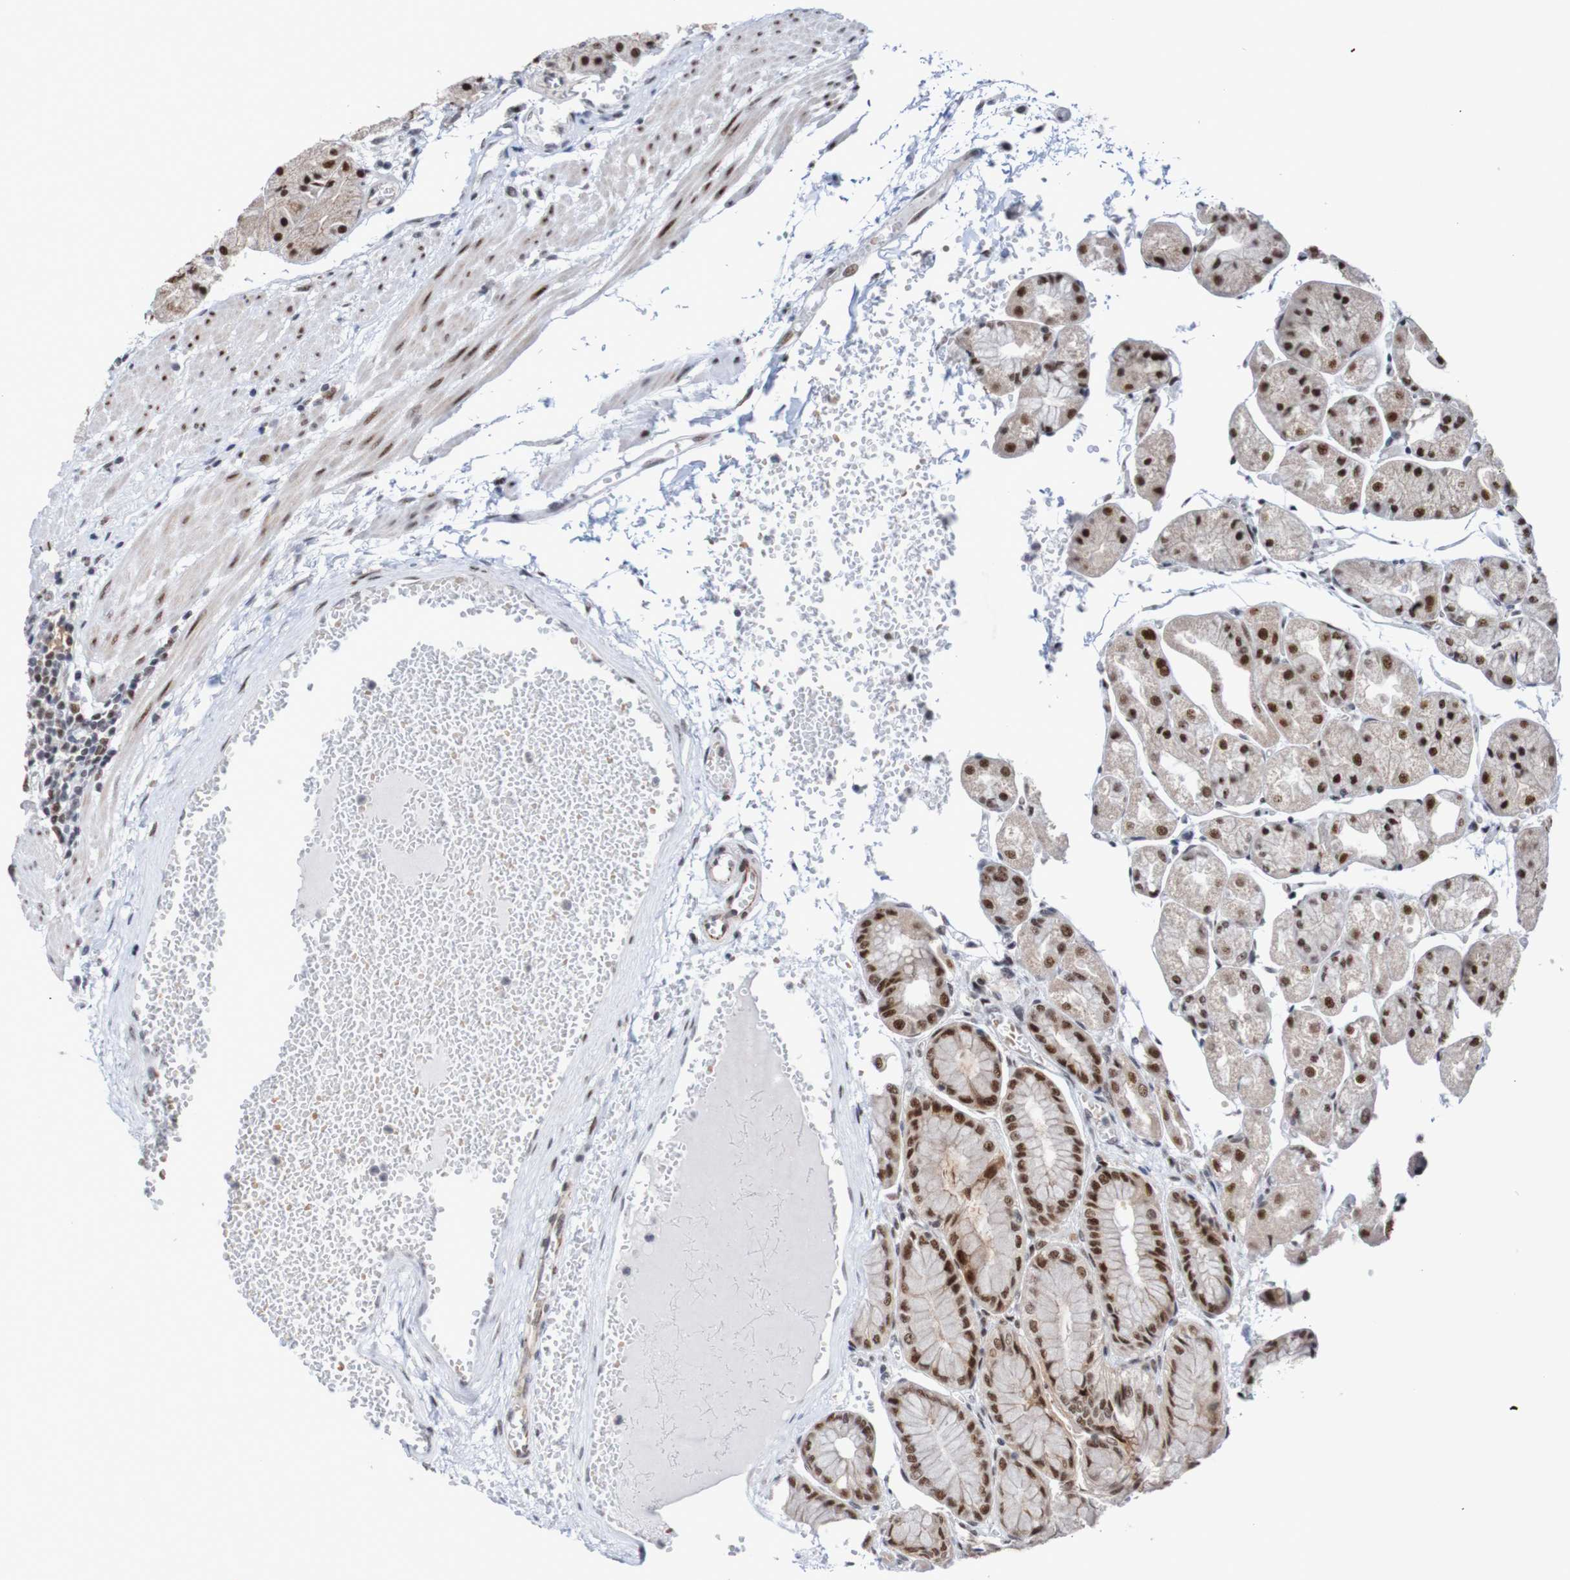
{"staining": {"intensity": "strong", "quantity": ">75%", "location": "nuclear"}, "tissue": "stomach", "cell_type": "Glandular cells", "image_type": "normal", "snomed": [{"axis": "morphology", "description": "Normal tissue, NOS"}, {"axis": "topography", "description": "Stomach, upper"}], "caption": "The micrograph exhibits immunohistochemical staining of normal stomach. There is strong nuclear staining is seen in about >75% of glandular cells. (IHC, brightfield microscopy, high magnification).", "gene": "CDC5L", "patient": {"sex": "male", "age": 72}}